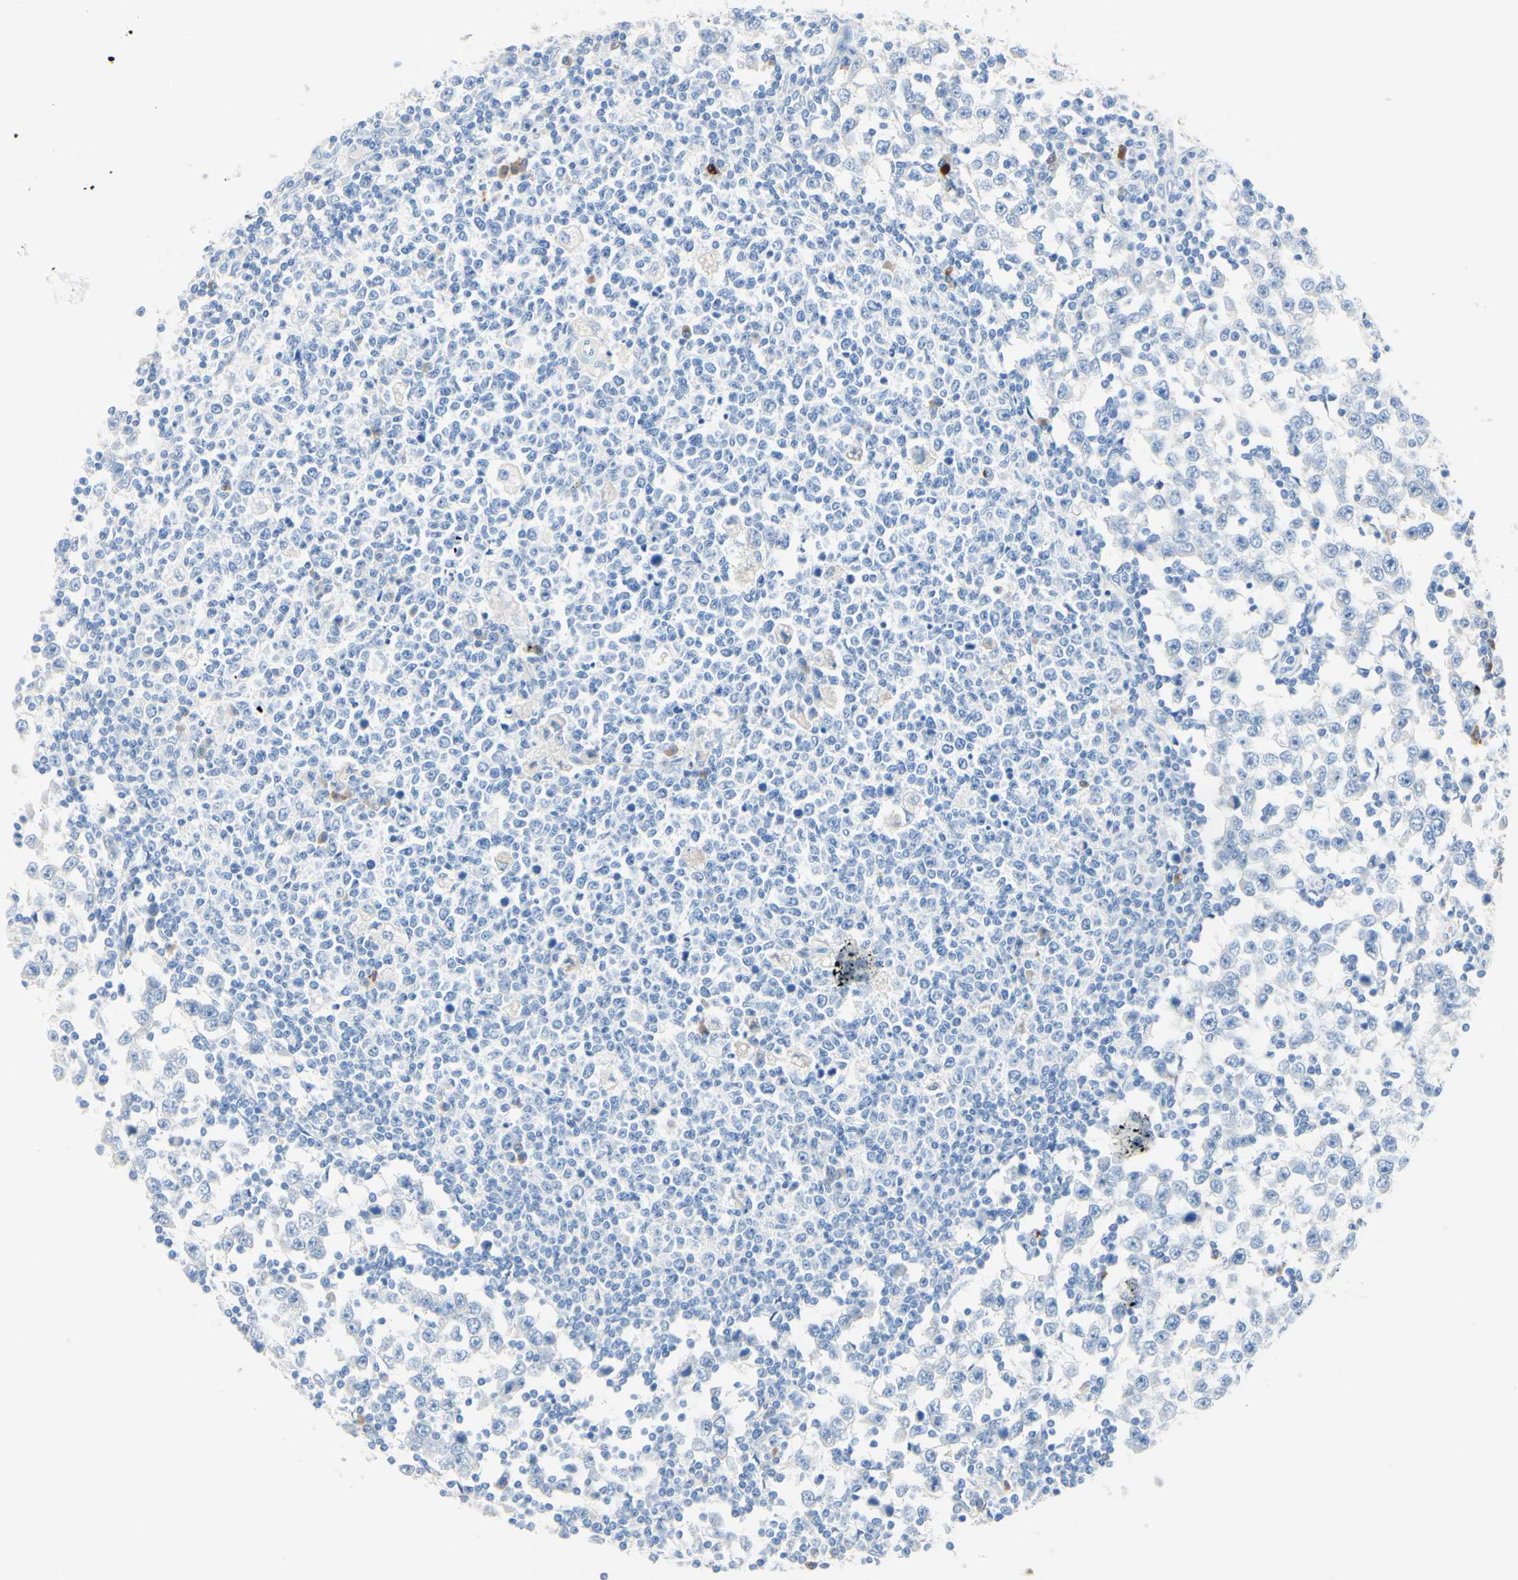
{"staining": {"intensity": "negative", "quantity": "none", "location": "none"}, "tissue": "testis cancer", "cell_type": "Tumor cells", "image_type": "cancer", "snomed": [{"axis": "morphology", "description": "Seminoma, NOS"}, {"axis": "topography", "description": "Testis"}], "caption": "Immunohistochemistry image of neoplastic tissue: testis cancer (seminoma) stained with DAB (3,3'-diaminobenzidine) displays no significant protein positivity in tumor cells.", "gene": "IL6ST", "patient": {"sex": "male", "age": 65}}